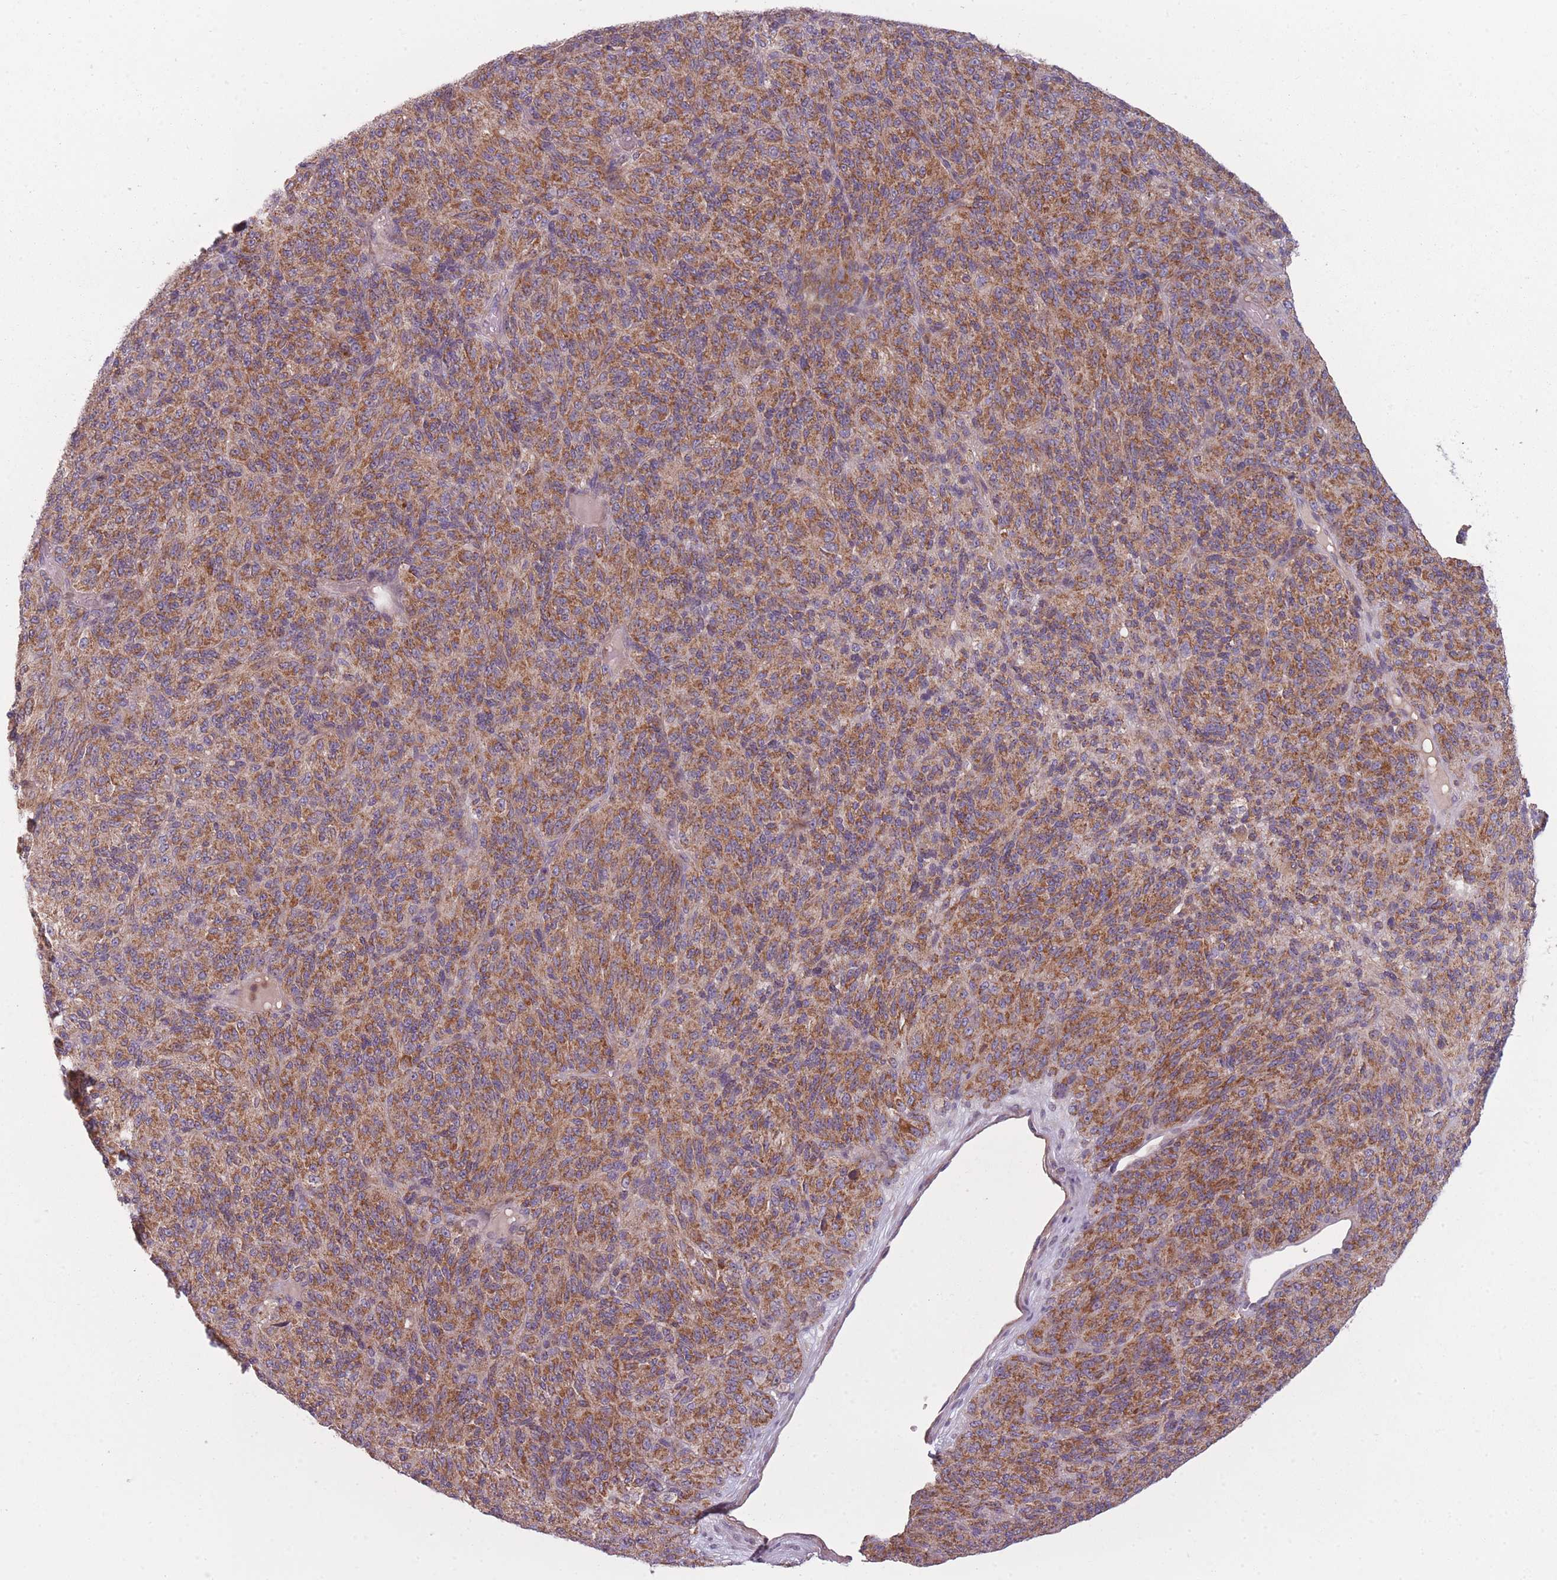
{"staining": {"intensity": "moderate", "quantity": ">75%", "location": "cytoplasmic/membranous"}, "tissue": "melanoma", "cell_type": "Tumor cells", "image_type": "cancer", "snomed": [{"axis": "morphology", "description": "Malignant melanoma, Metastatic site"}, {"axis": "topography", "description": "Brain"}], "caption": "Human melanoma stained with a protein marker exhibits moderate staining in tumor cells.", "gene": "NT5DC2", "patient": {"sex": "female", "age": 56}}